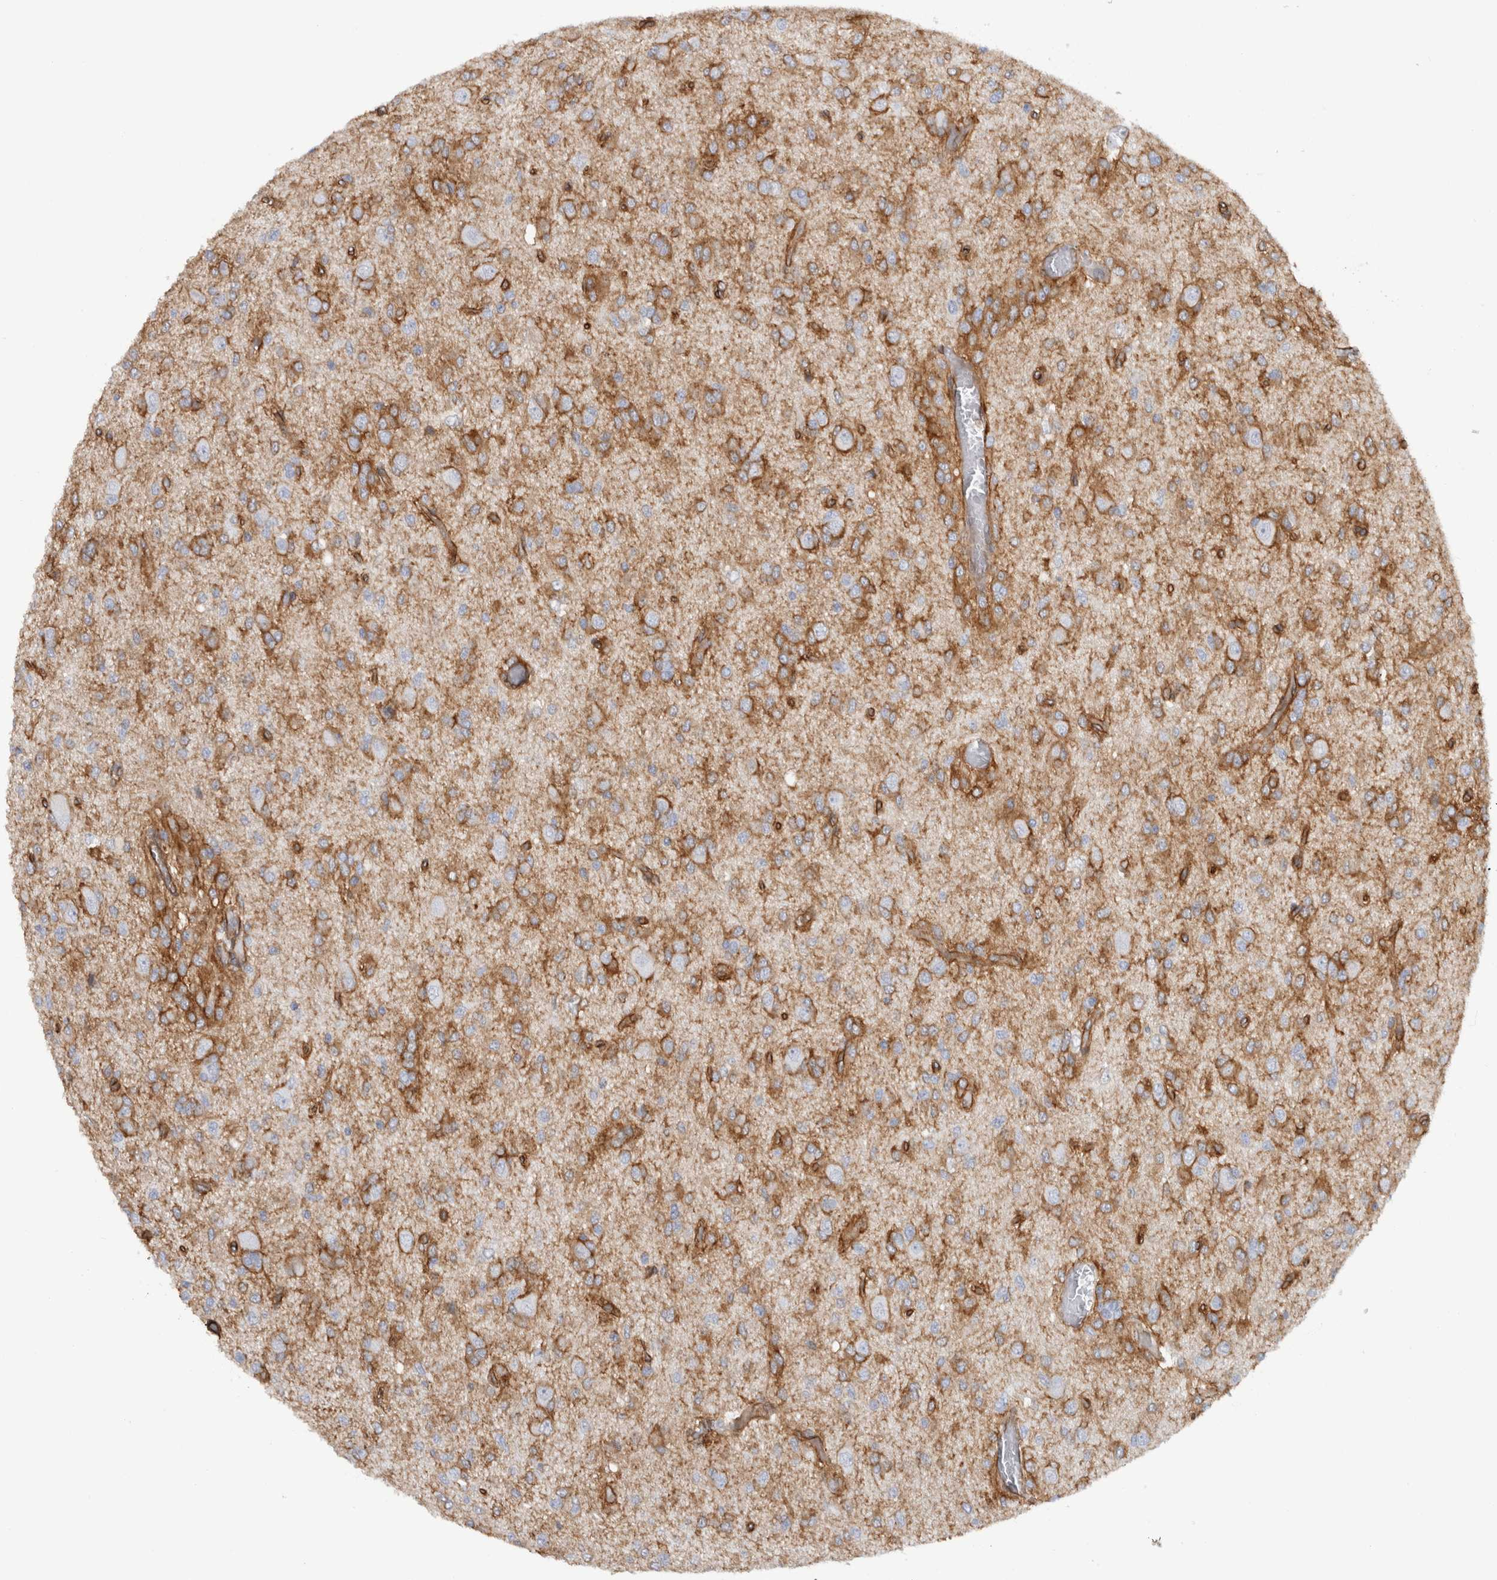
{"staining": {"intensity": "moderate", "quantity": "25%-75%", "location": "cytoplasmic/membranous"}, "tissue": "glioma", "cell_type": "Tumor cells", "image_type": "cancer", "snomed": [{"axis": "morphology", "description": "Glioma, malignant, High grade"}, {"axis": "topography", "description": "Brain"}], "caption": "The image exhibits staining of malignant high-grade glioma, revealing moderate cytoplasmic/membranous protein positivity (brown color) within tumor cells.", "gene": "AHNAK", "patient": {"sex": "female", "age": 59}}